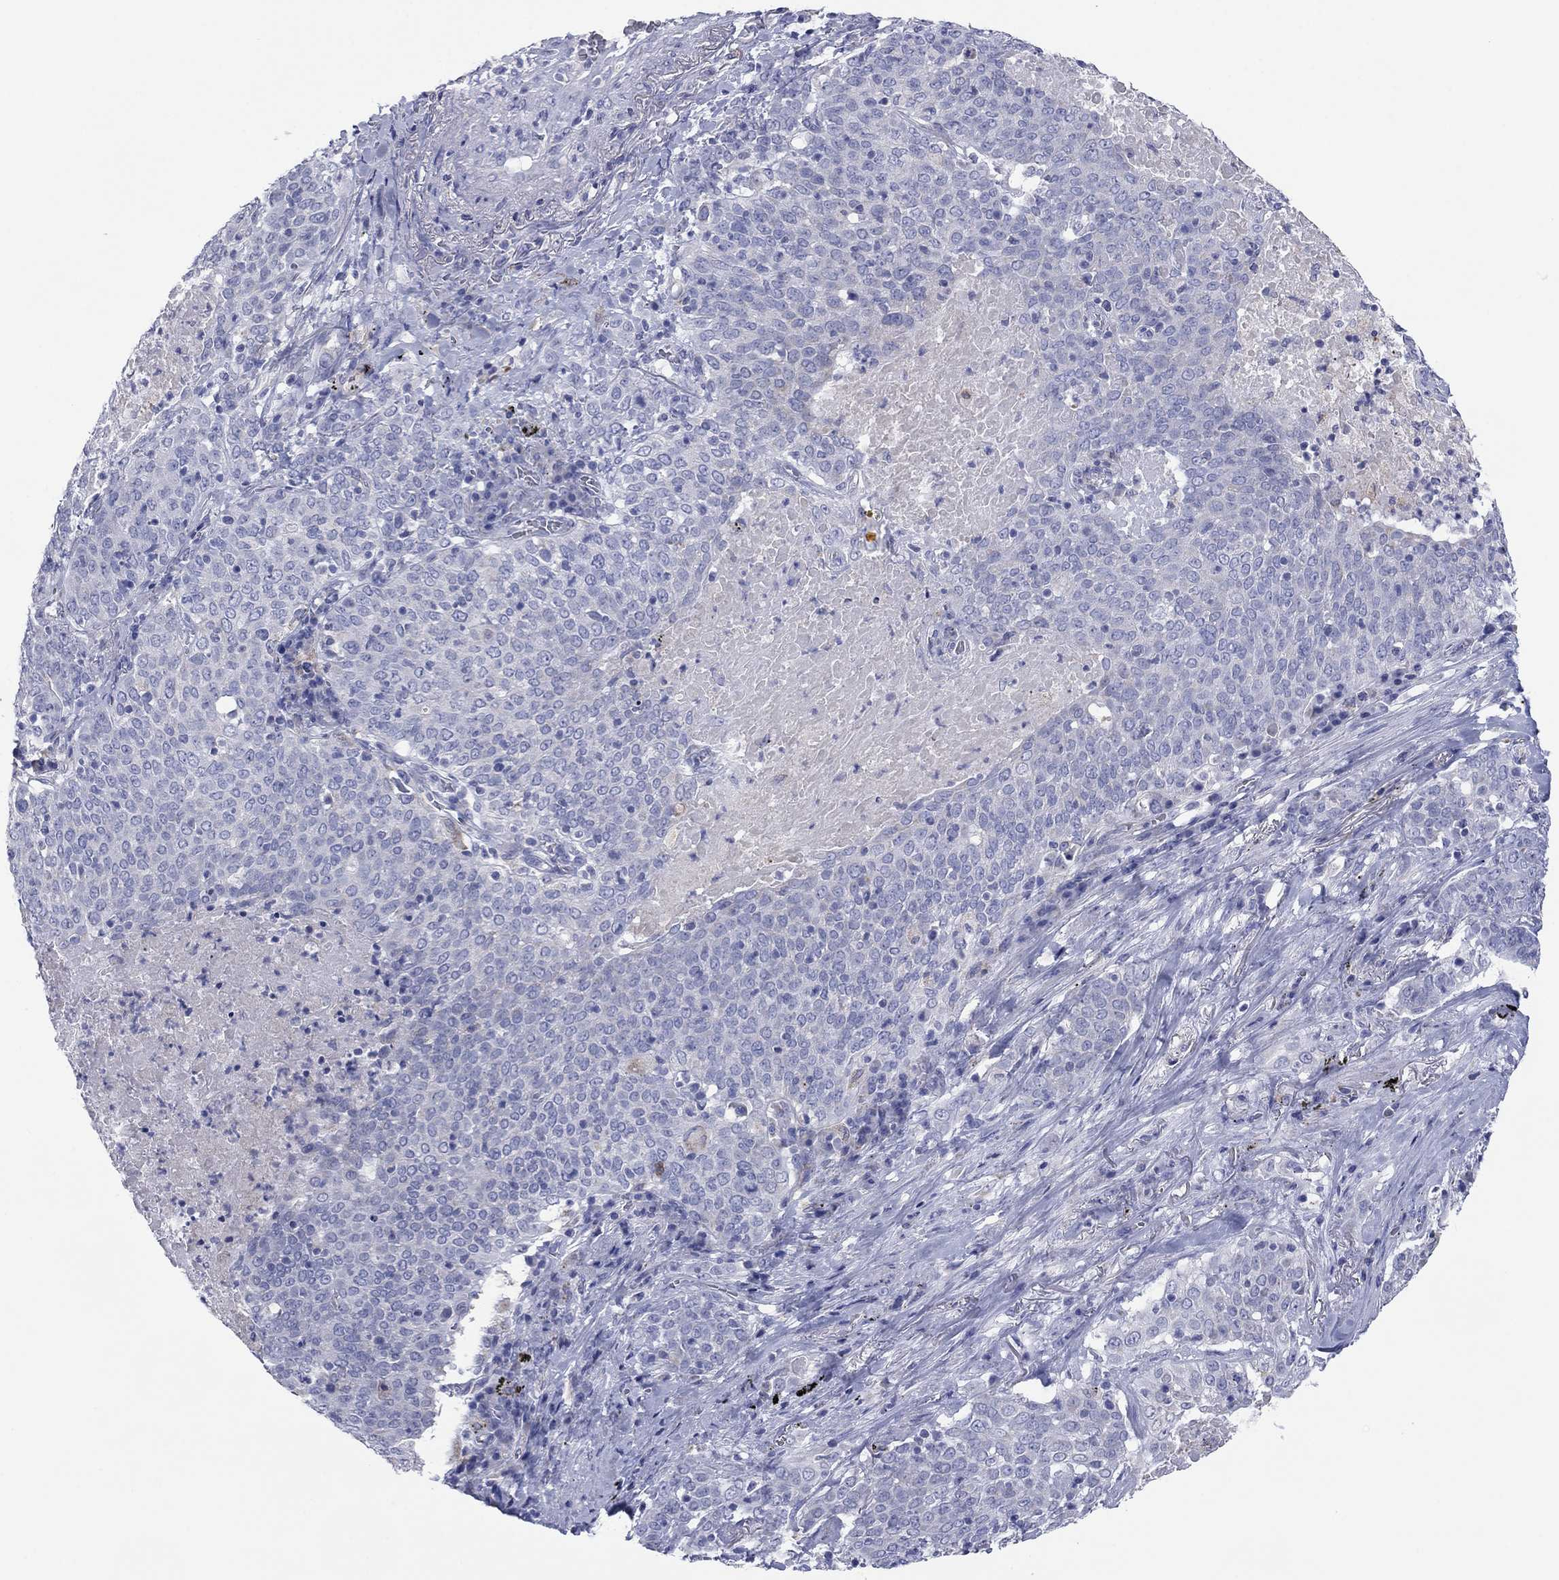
{"staining": {"intensity": "negative", "quantity": "none", "location": "none"}, "tissue": "lung cancer", "cell_type": "Tumor cells", "image_type": "cancer", "snomed": [{"axis": "morphology", "description": "Squamous cell carcinoma, NOS"}, {"axis": "topography", "description": "Lung"}], "caption": "There is no significant expression in tumor cells of lung squamous cell carcinoma.", "gene": "MGST3", "patient": {"sex": "male", "age": 82}}